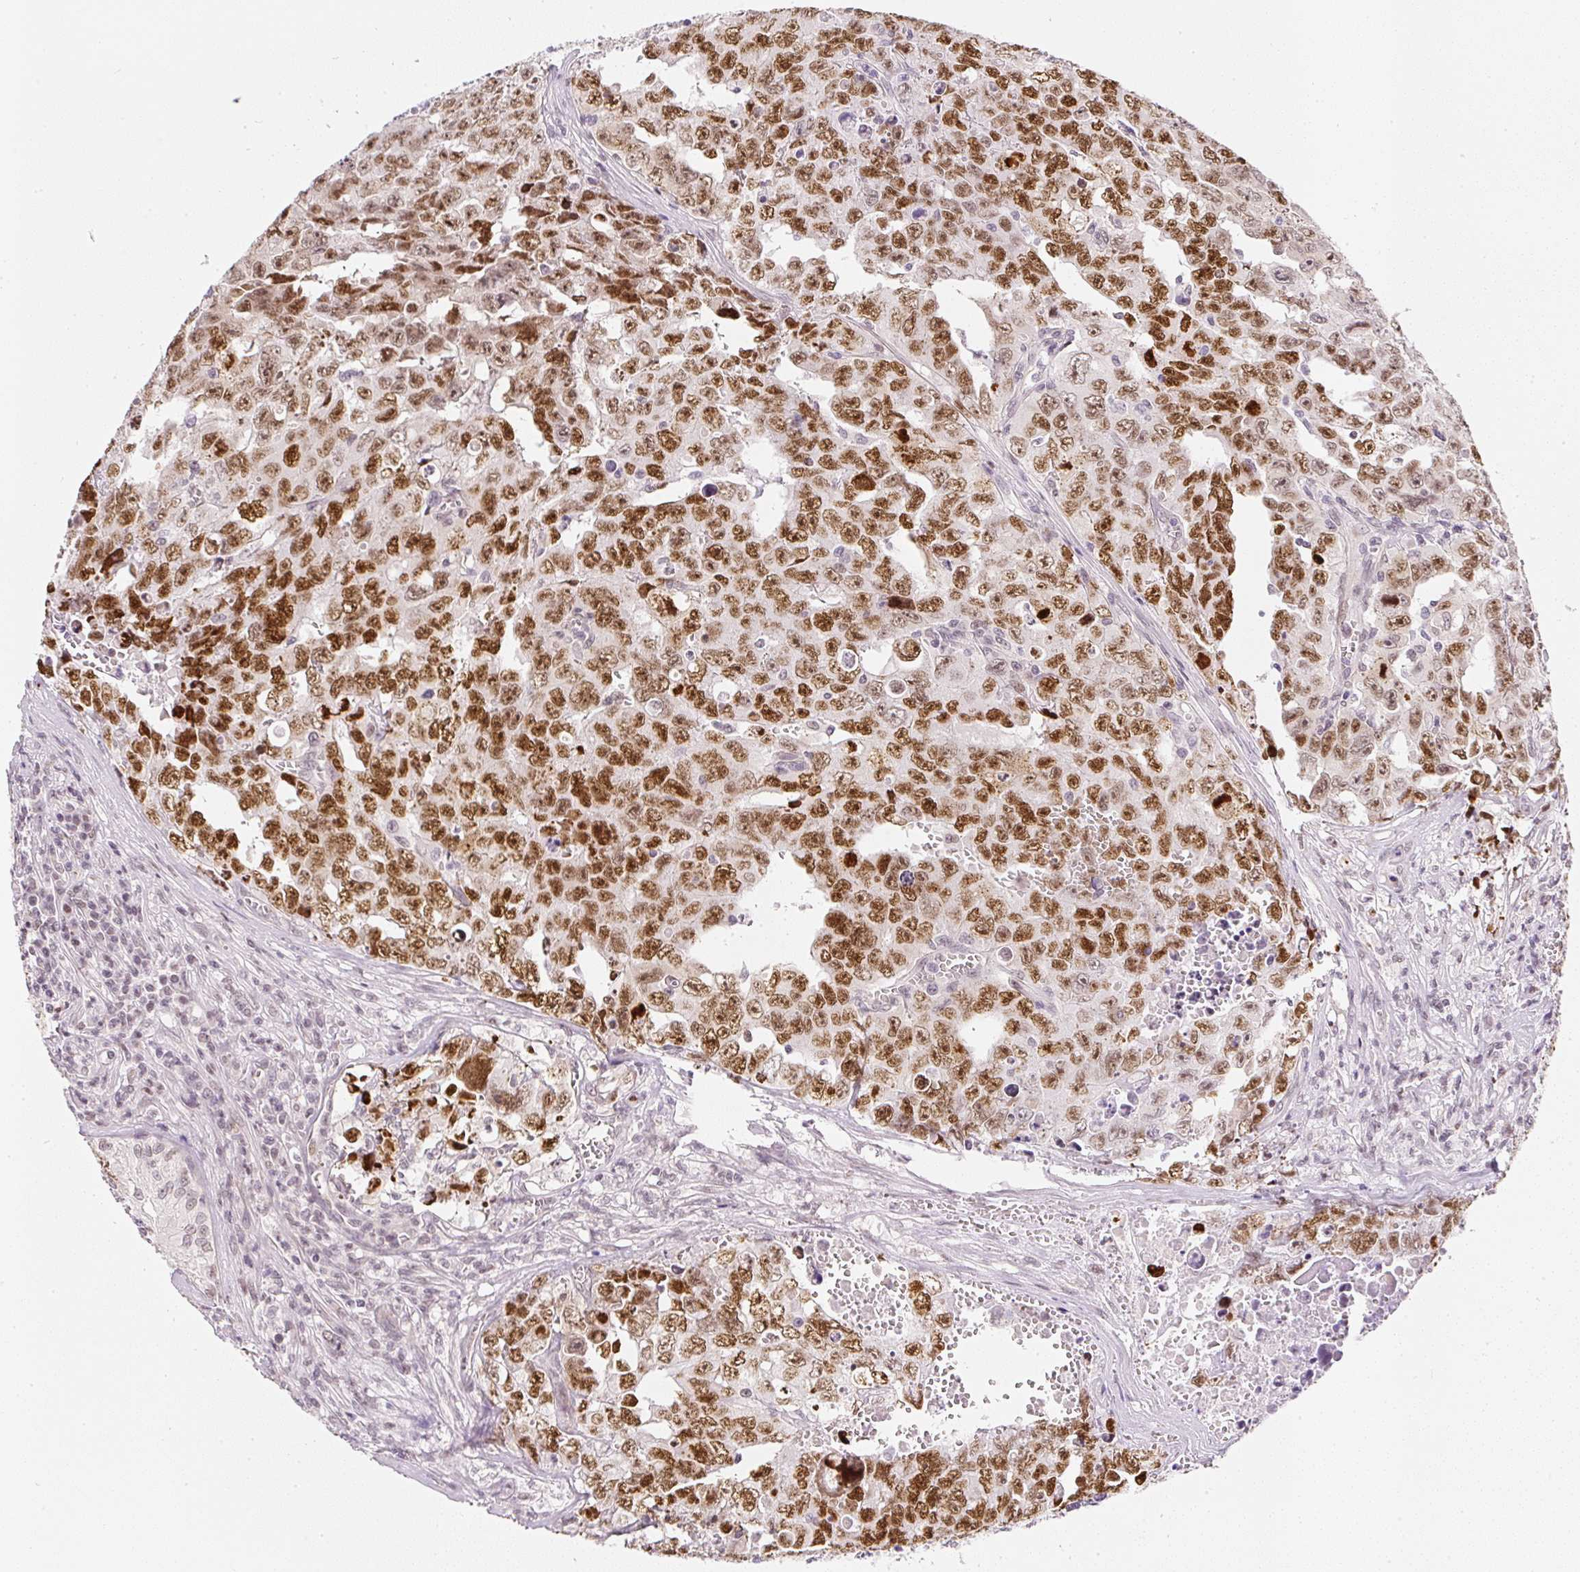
{"staining": {"intensity": "strong", "quantity": ">75%", "location": "nuclear"}, "tissue": "testis cancer", "cell_type": "Tumor cells", "image_type": "cancer", "snomed": [{"axis": "morphology", "description": "Carcinoma, Embryonal, NOS"}, {"axis": "topography", "description": "Testis"}], "caption": "Immunohistochemical staining of human testis cancer shows high levels of strong nuclear expression in about >75% of tumor cells.", "gene": "DPPA4", "patient": {"sex": "male", "age": 24}}